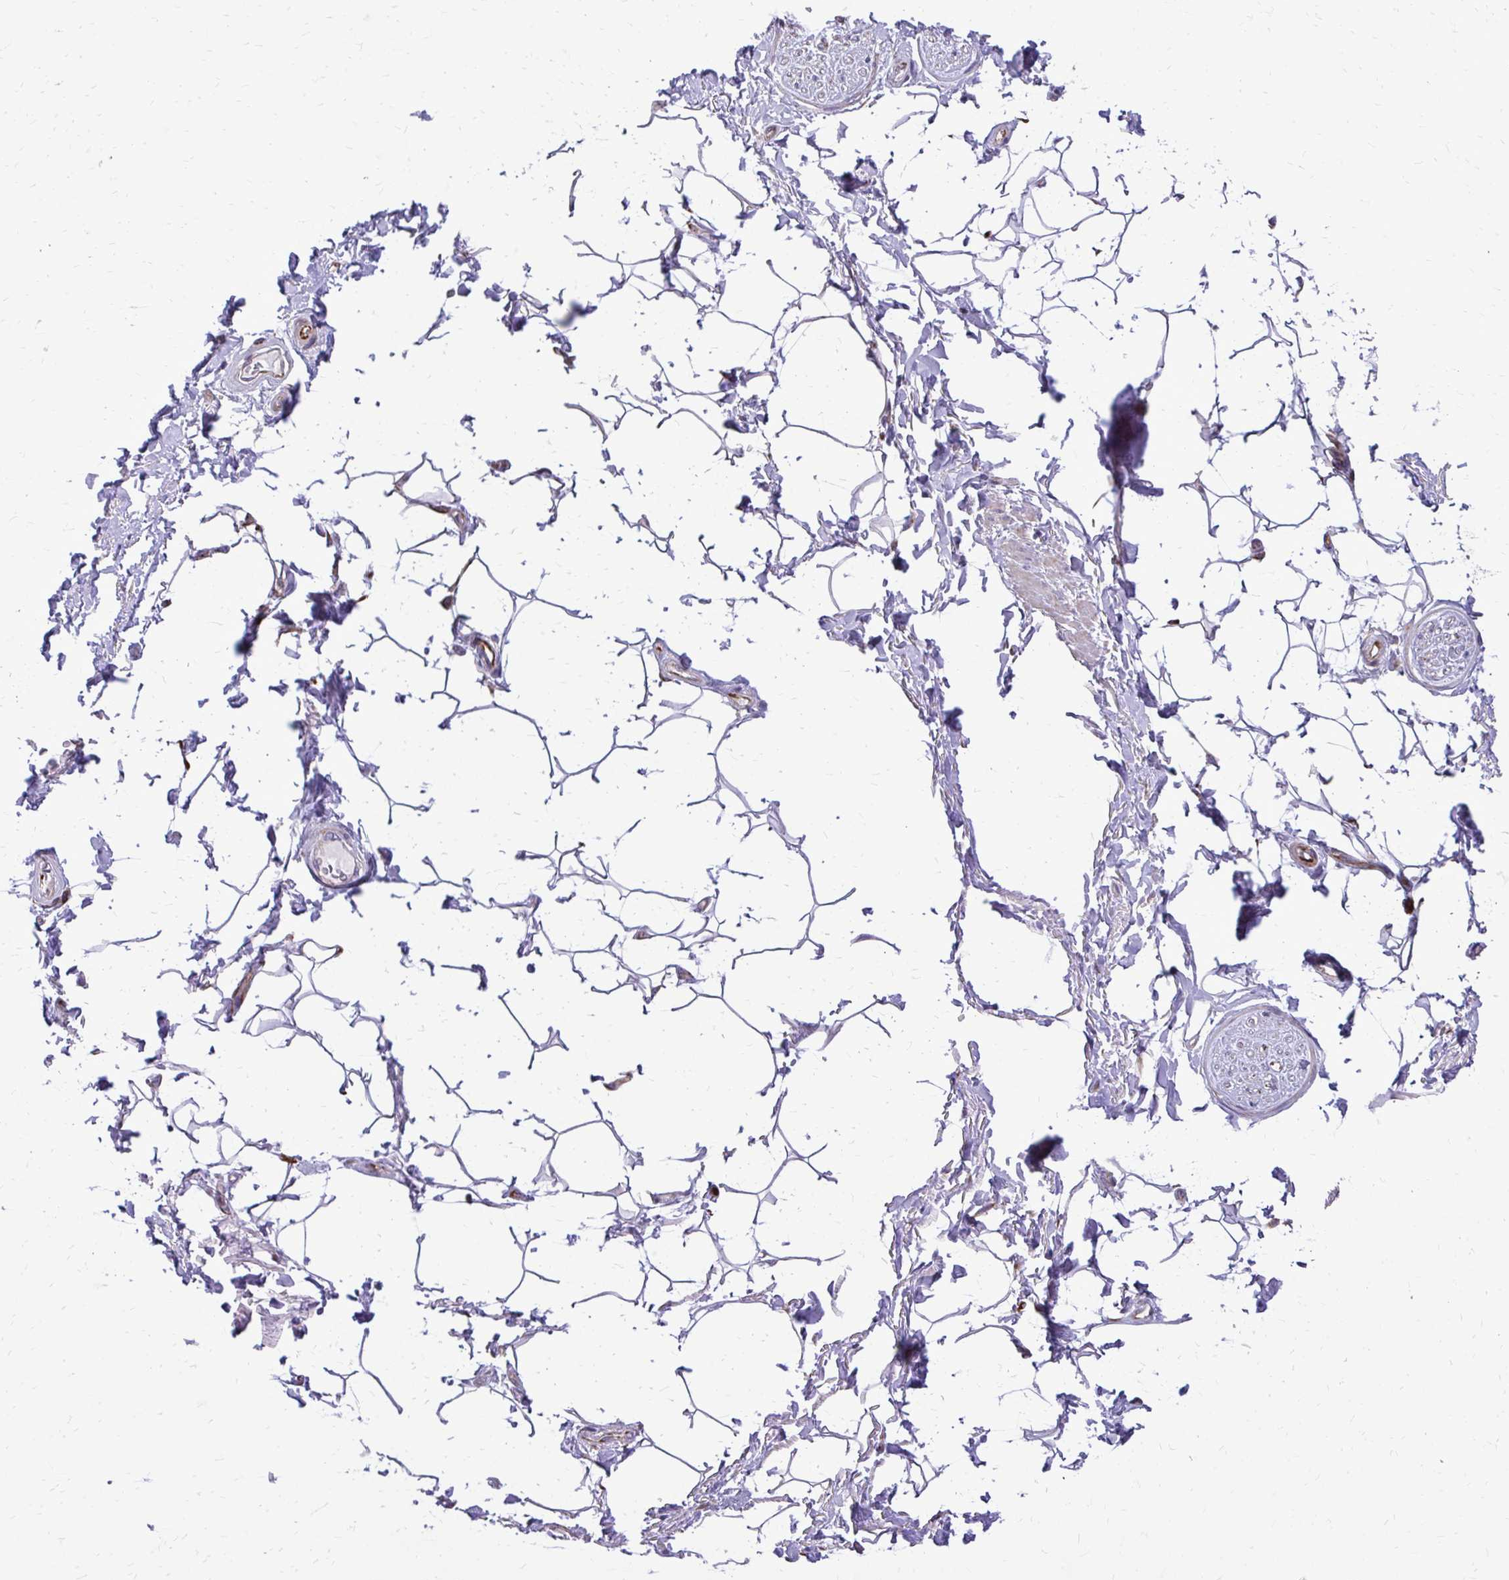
{"staining": {"intensity": "negative", "quantity": "none", "location": "none"}, "tissue": "adipose tissue", "cell_type": "Adipocytes", "image_type": "normal", "snomed": [{"axis": "morphology", "description": "Normal tissue, NOS"}, {"axis": "topography", "description": "Peripheral nerve tissue"}], "caption": "Adipocytes show no significant expression in benign adipose tissue.", "gene": "ABCC3", "patient": {"sex": "male", "age": 51}}